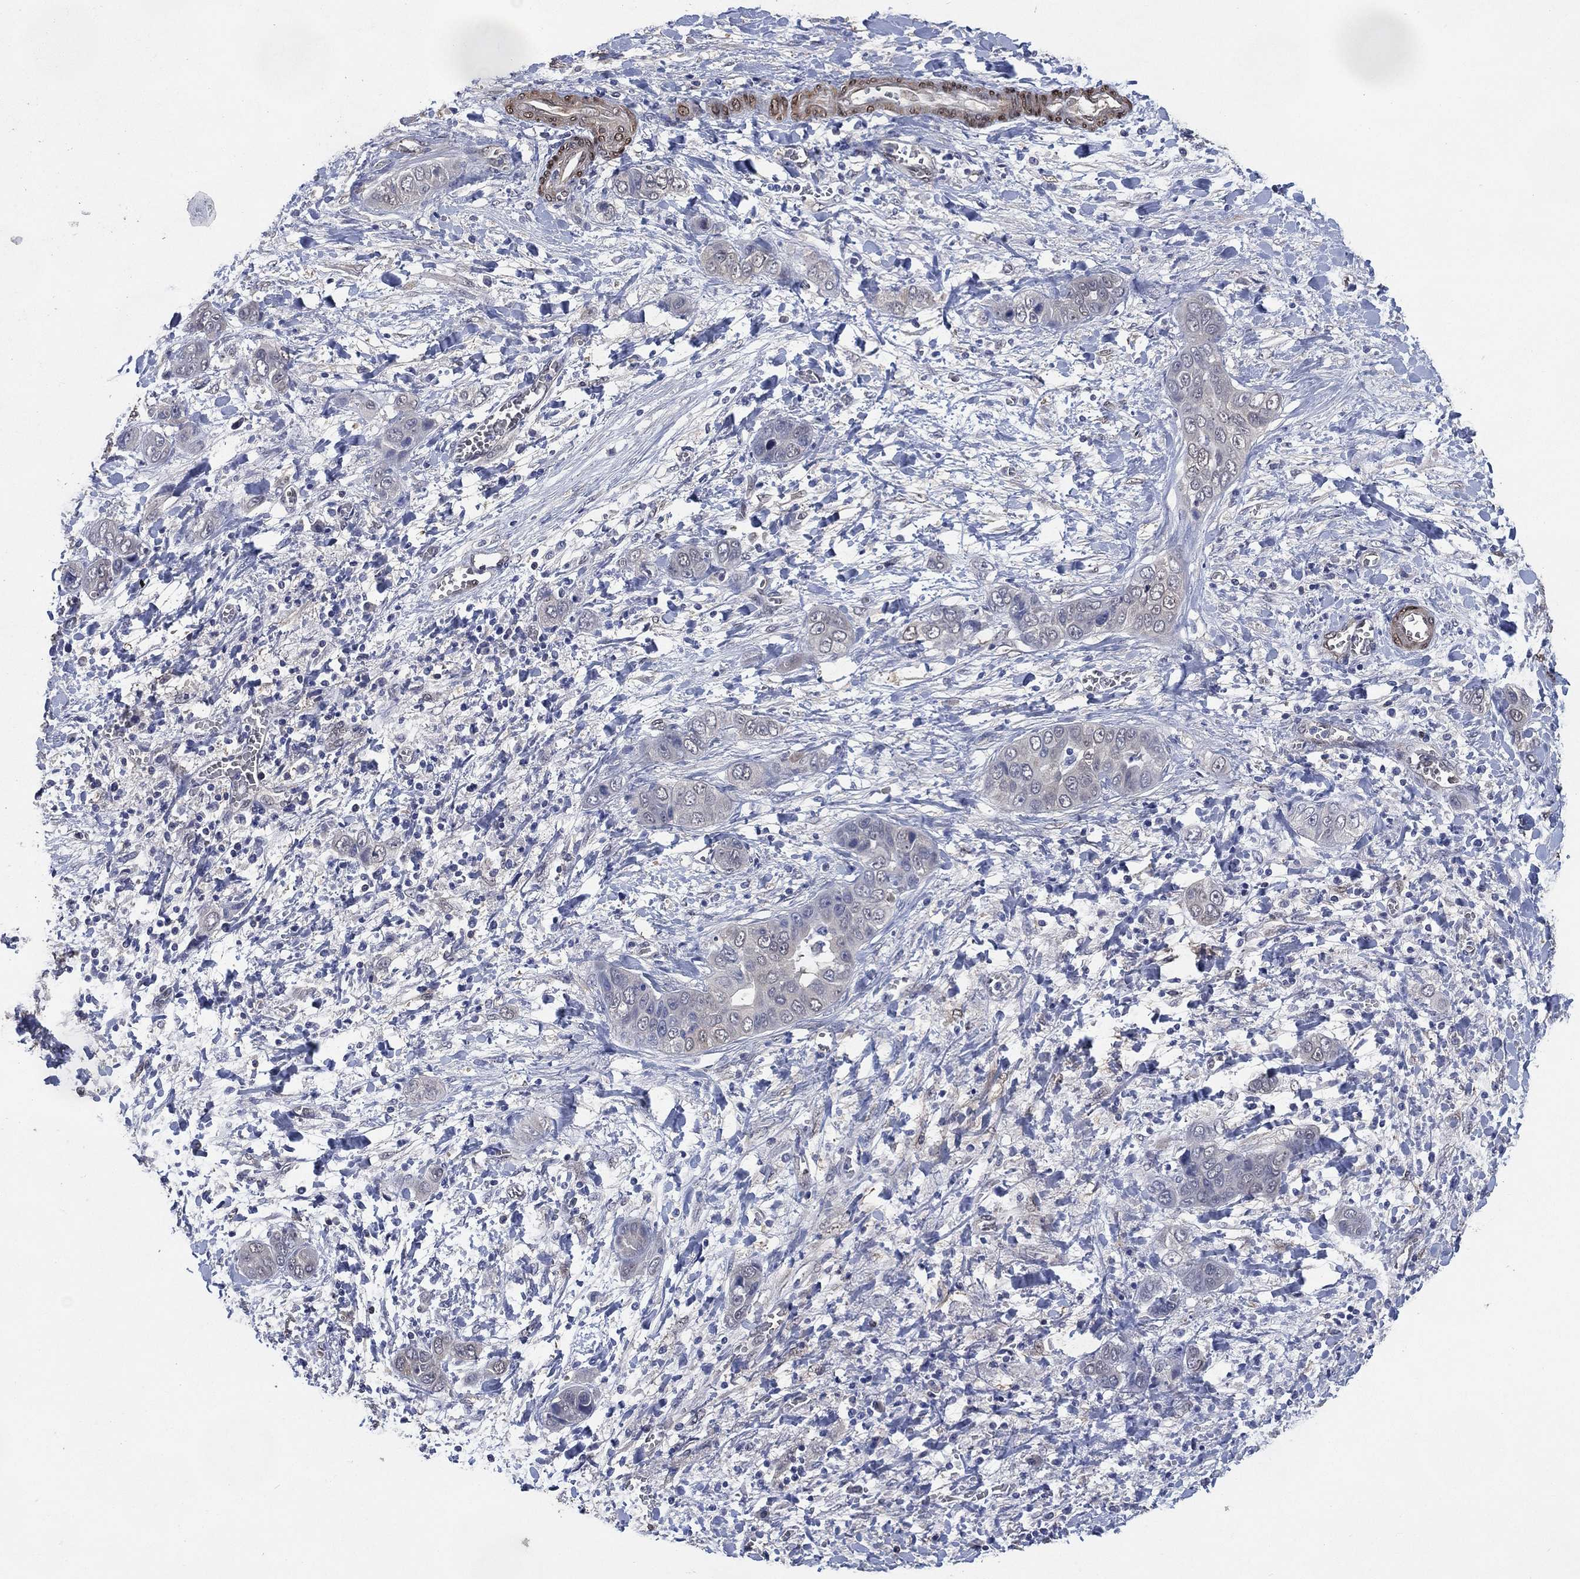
{"staining": {"intensity": "negative", "quantity": "none", "location": "none"}, "tissue": "liver cancer", "cell_type": "Tumor cells", "image_type": "cancer", "snomed": [{"axis": "morphology", "description": "Cholangiocarcinoma"}, {"axis": "topography", "description": "Liver"}], "caption": "High power microscopy image of an immunohistochemistry (IHC) image of liver cholangiocarcinoma, revealing no significant expression in tumor cells.", "gene": "AK1", "patient": {"sex": "female", "age": 52}}